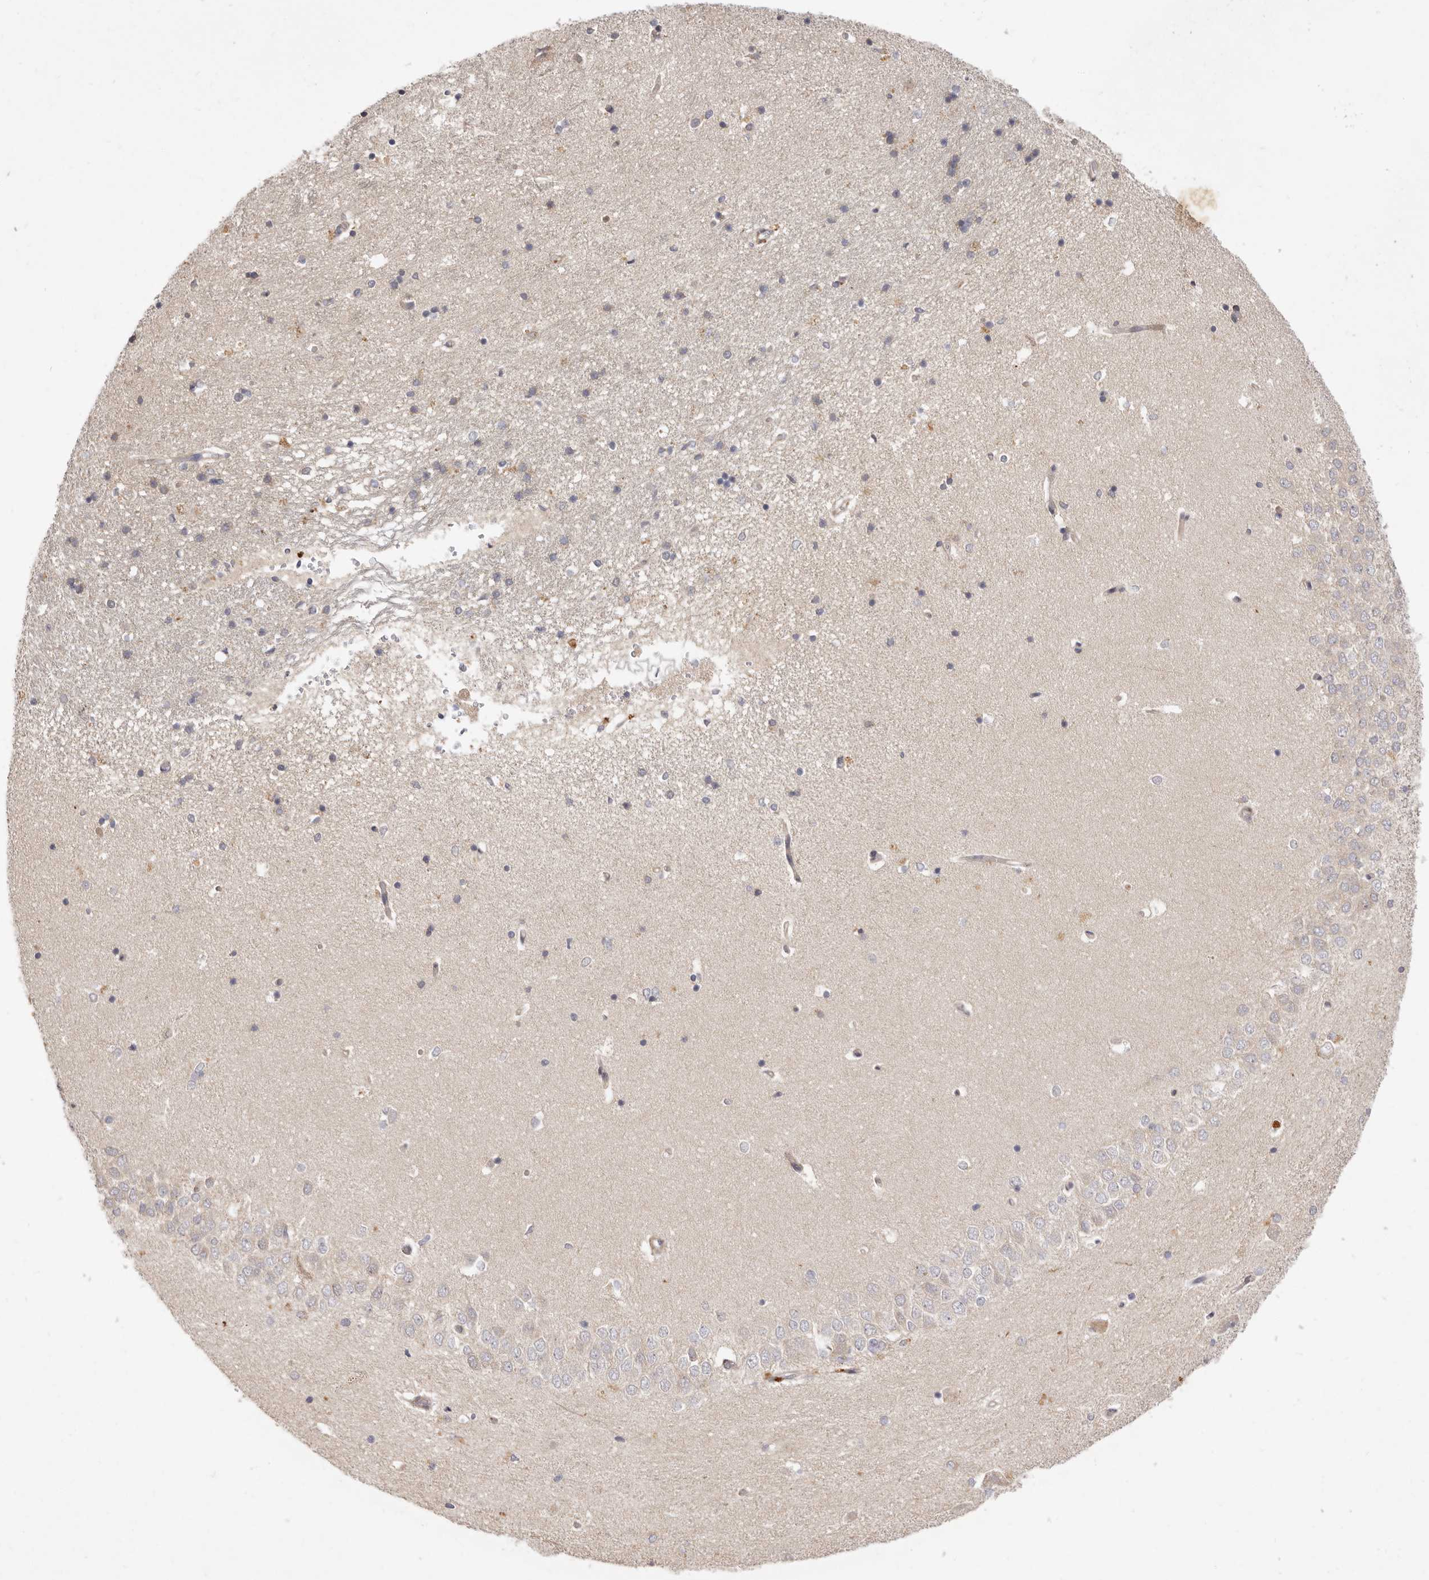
{"staining": {"intensity": "negative", "quantity": "none", "location": "none"}, "tissue": "hippocampus", "cell_type": "Glial cells", "image_type": "normal", "snomed": [{"axis": "morphology", "description": "Normal tissue, NOS"}, {"axis": "topography", "description": "Hippocampus"}], "caption": "The micrograph reveals no significant expression in glial cells of hippocampus.", "gene": "ADAMTS9", "patient": {"sex": "male", "age": 45}}